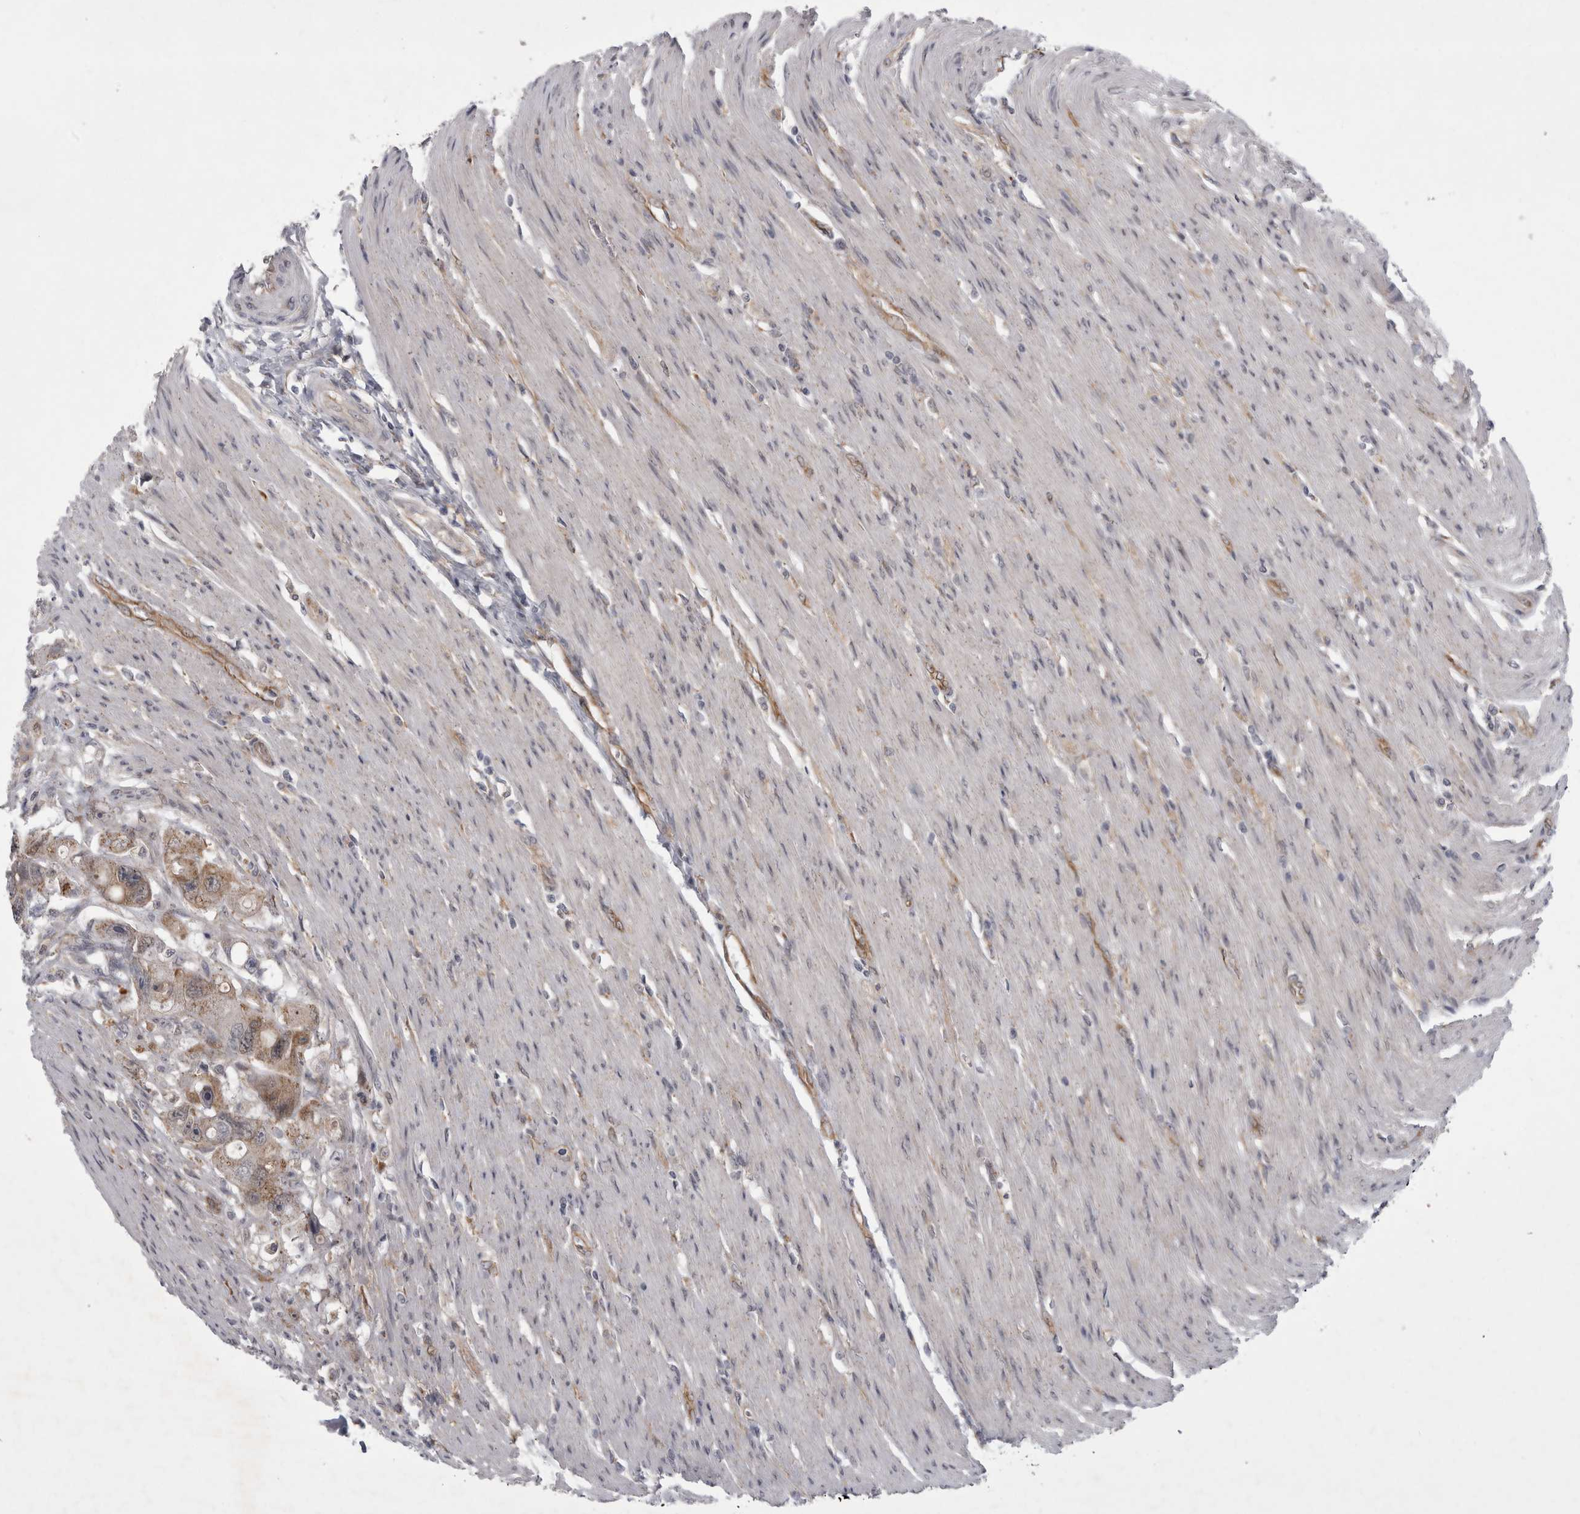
{"staining": {"intensity": "moderate", "quantity": ">75%", "location": "cytoplasmic/membranous"}, "tissue": "colorectal cancer", "cell_type": "Tumor cells", "image_type": "cancer", "snomed": [{"axis": "morphology", "description": "Adenocarcinoma, NOS"}, {"axis": "topography", "description": "Colon"}], "caption": "Tumor cells reveal medium levels of moderate cytoplasmic/membranous positivity in approximately >75% of cells in colorectal cancer. Nuclei are stained in blue.", "gene": "PARP11", "patient": {"sex": "female", "age": 46}}